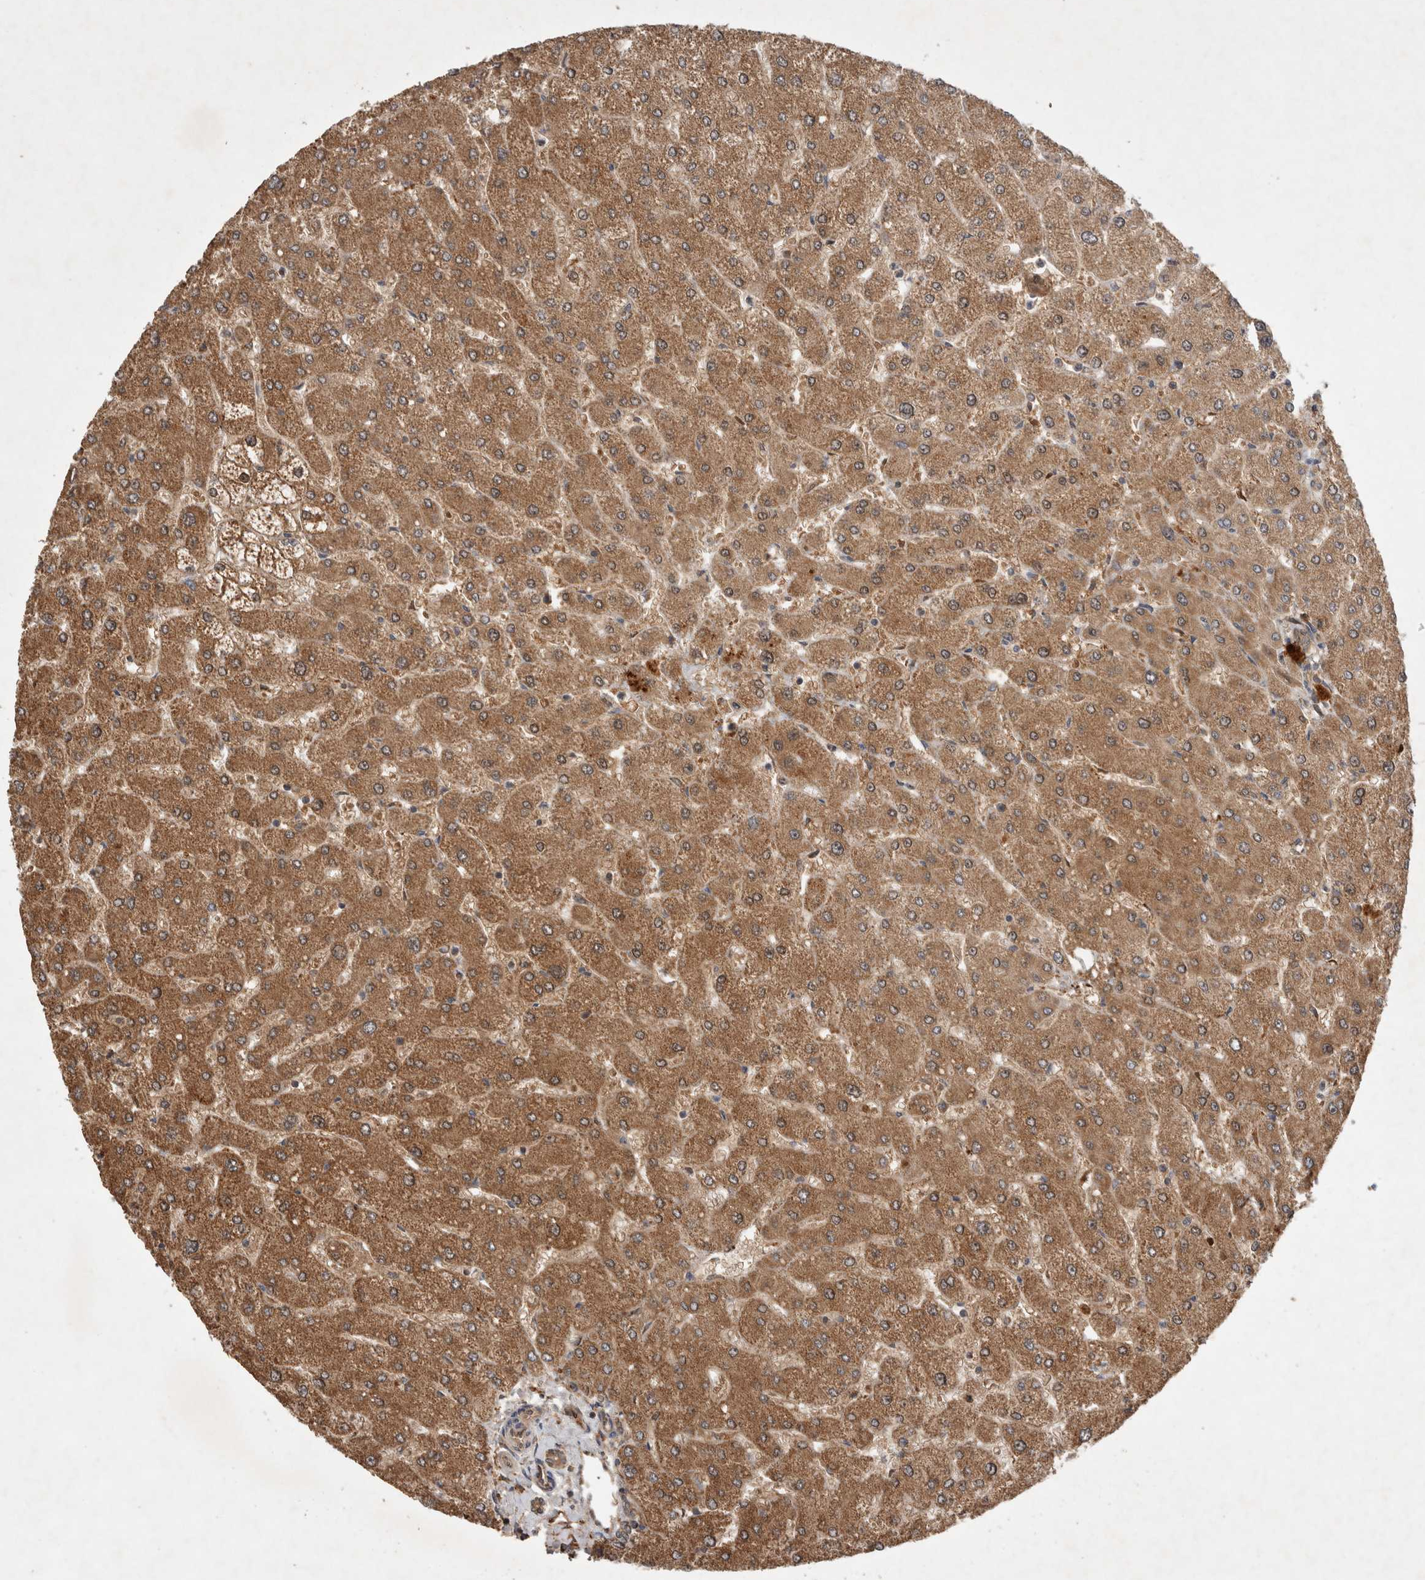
{"staining": {"intensity": "moderate", "quantity": ">75%", "location": "cytoplasmic/membranous"}, "tissue": "liver", "cell_type": "Cholangiocytes", "image_type": "normal", "snomed": [{"axis": "morphology", "description": "Normal tissue, NOS"}, {"axis": "topography", "description": "Liver"}], "caption": "A high-resolution image shows immunohistochemistry (IHC) staining of benign liver, which demonstrates moderate cytoplasmic/membranous positivity in about >75% of cholangiocytes. (Brightfield microscopy of DAB IHC at high magnification).", "gene": "SERAC1", "patient": {"sex": "male", "age": 55}}